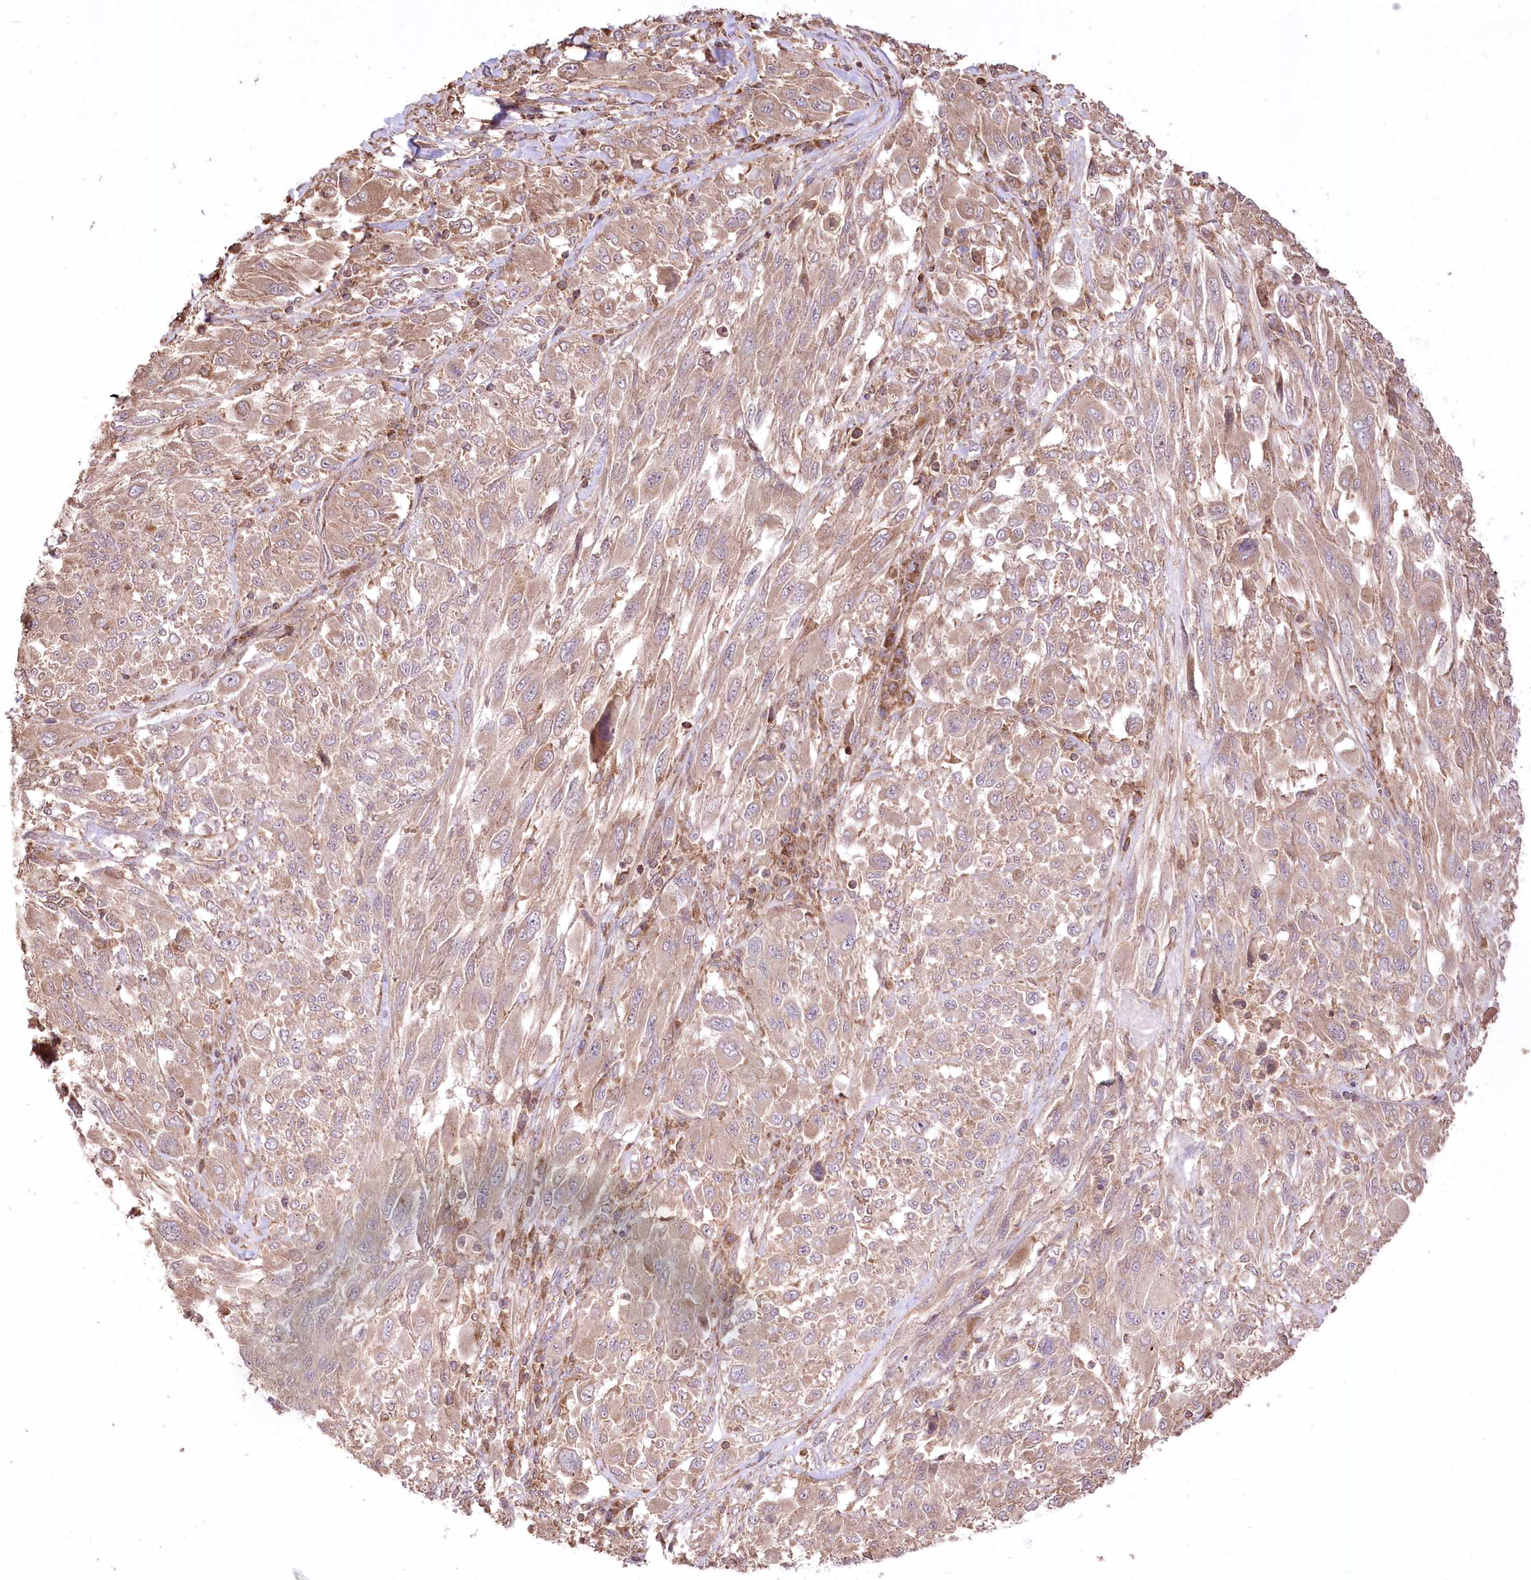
{"staining": {"intensity": "weak", "quantity": "25%-75%", "location": "cytoplasmic/membranous"}, "tissue": "melanoma", "cell_type": "Tumor cells", "image_type": "cancer", "snomed": [{"axis": "morphology", "description": "Malignant melanoma, NOS"}, {"axis": "topography", "description": "Skin"}], "caption": "Protein expression analysis of human melanoma reveals weak cytoplasmic/membranous staining in about 25%-75% of tumor cells.", "gene": "XYLB", "patient": {"sex": "female", "age": 91}}